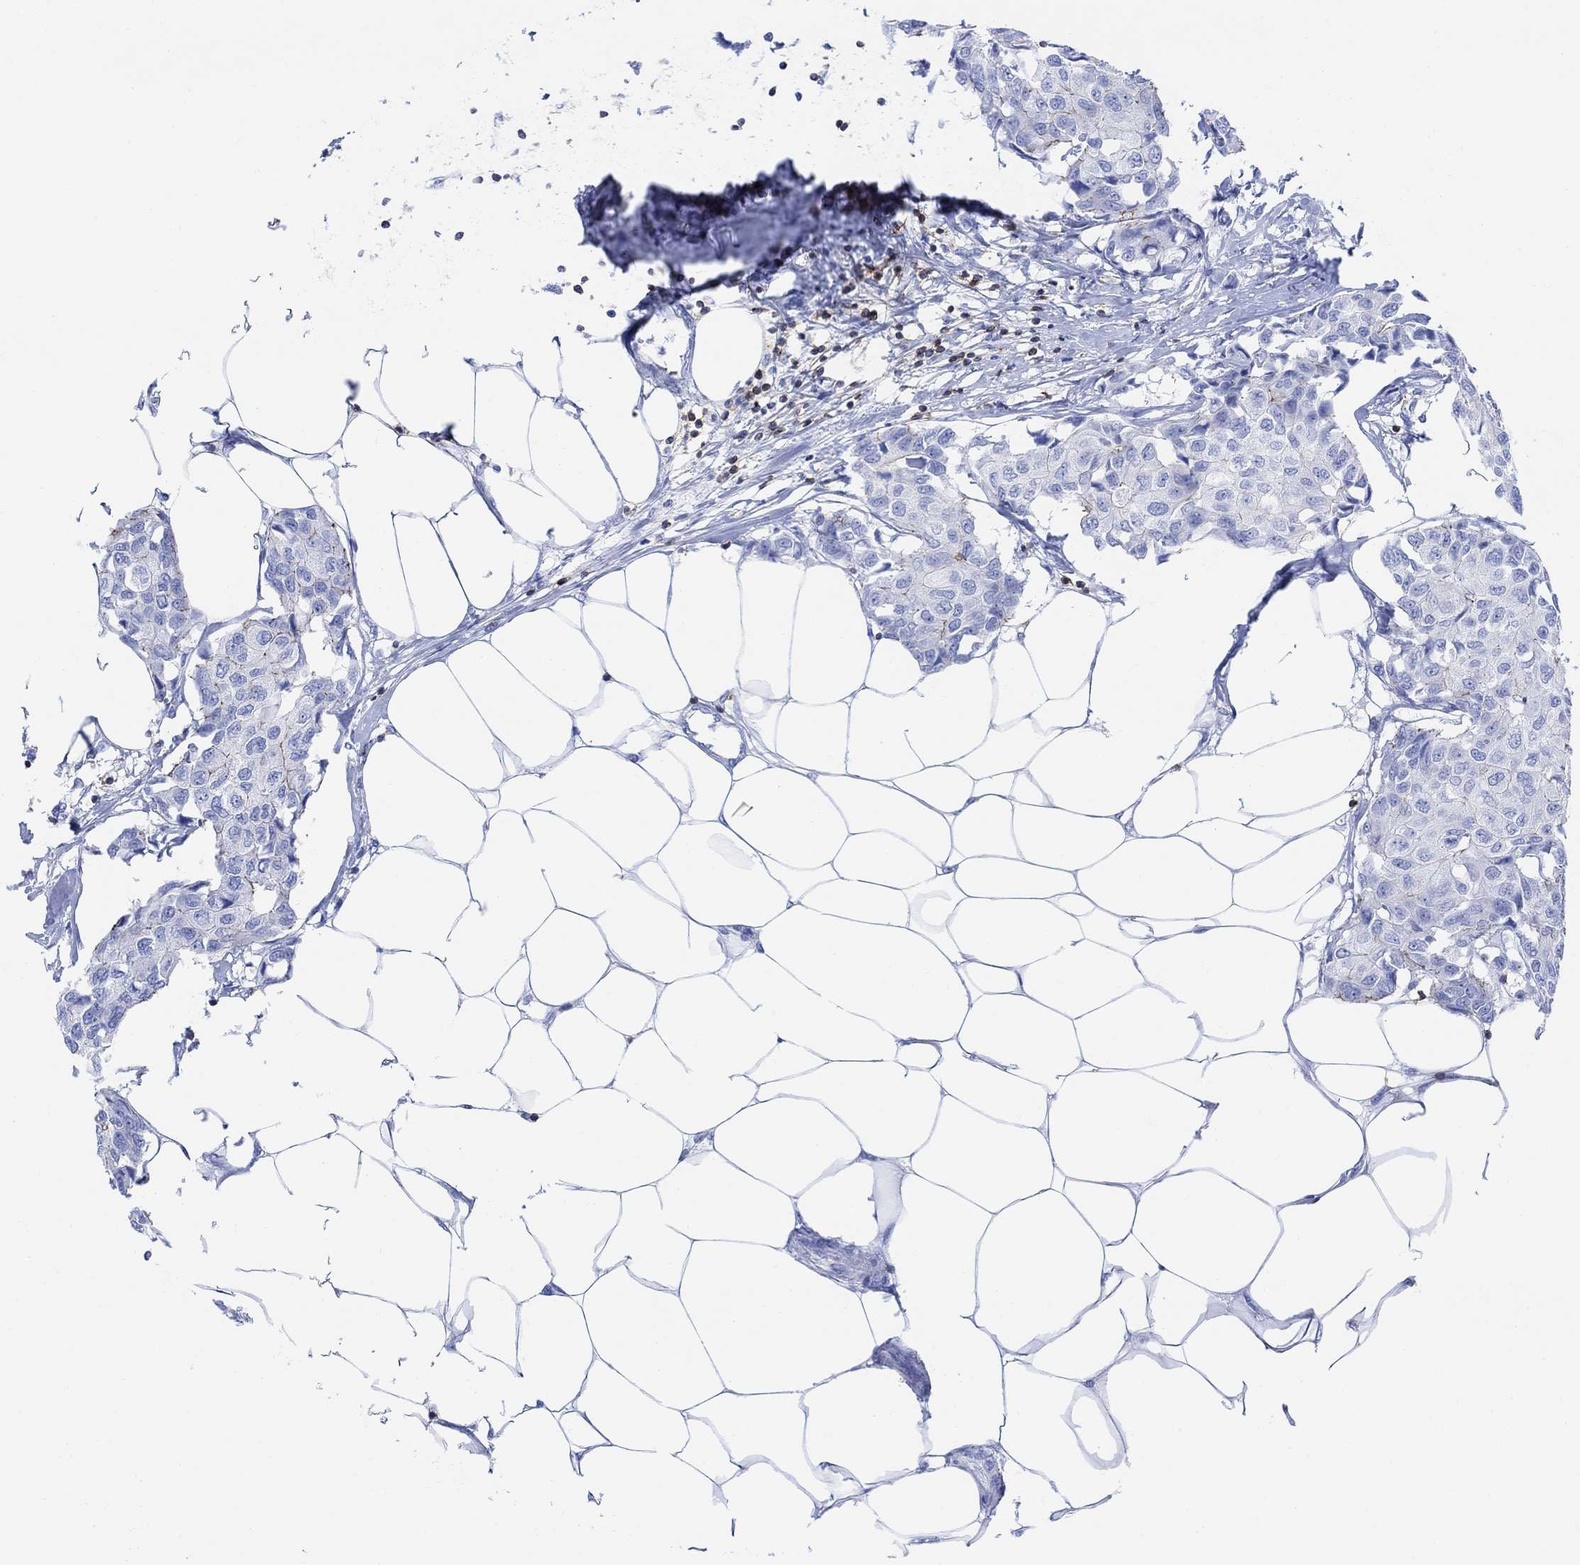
{"staining": {"intensity": "moderate", "quantity": "<25%", "location": "cytoplasmic/membranous"}, "tissue": "breast cancer", "cell_type": "Tumor cells", "image_type": "cancer", "snomed": [{"axis": "morphology", "description": "Duct carcinoma"}, {"axis": "topography", "description": "Breast"}], "caption": "Breast cancer (intraductal carcinoma) stained for a protein (brown) shows moderate cytoplasmic/membranous positive staining in about <25% of tumor cells.", "gene": "GPR65", "patient": {"sex": "female", "age": 80}}